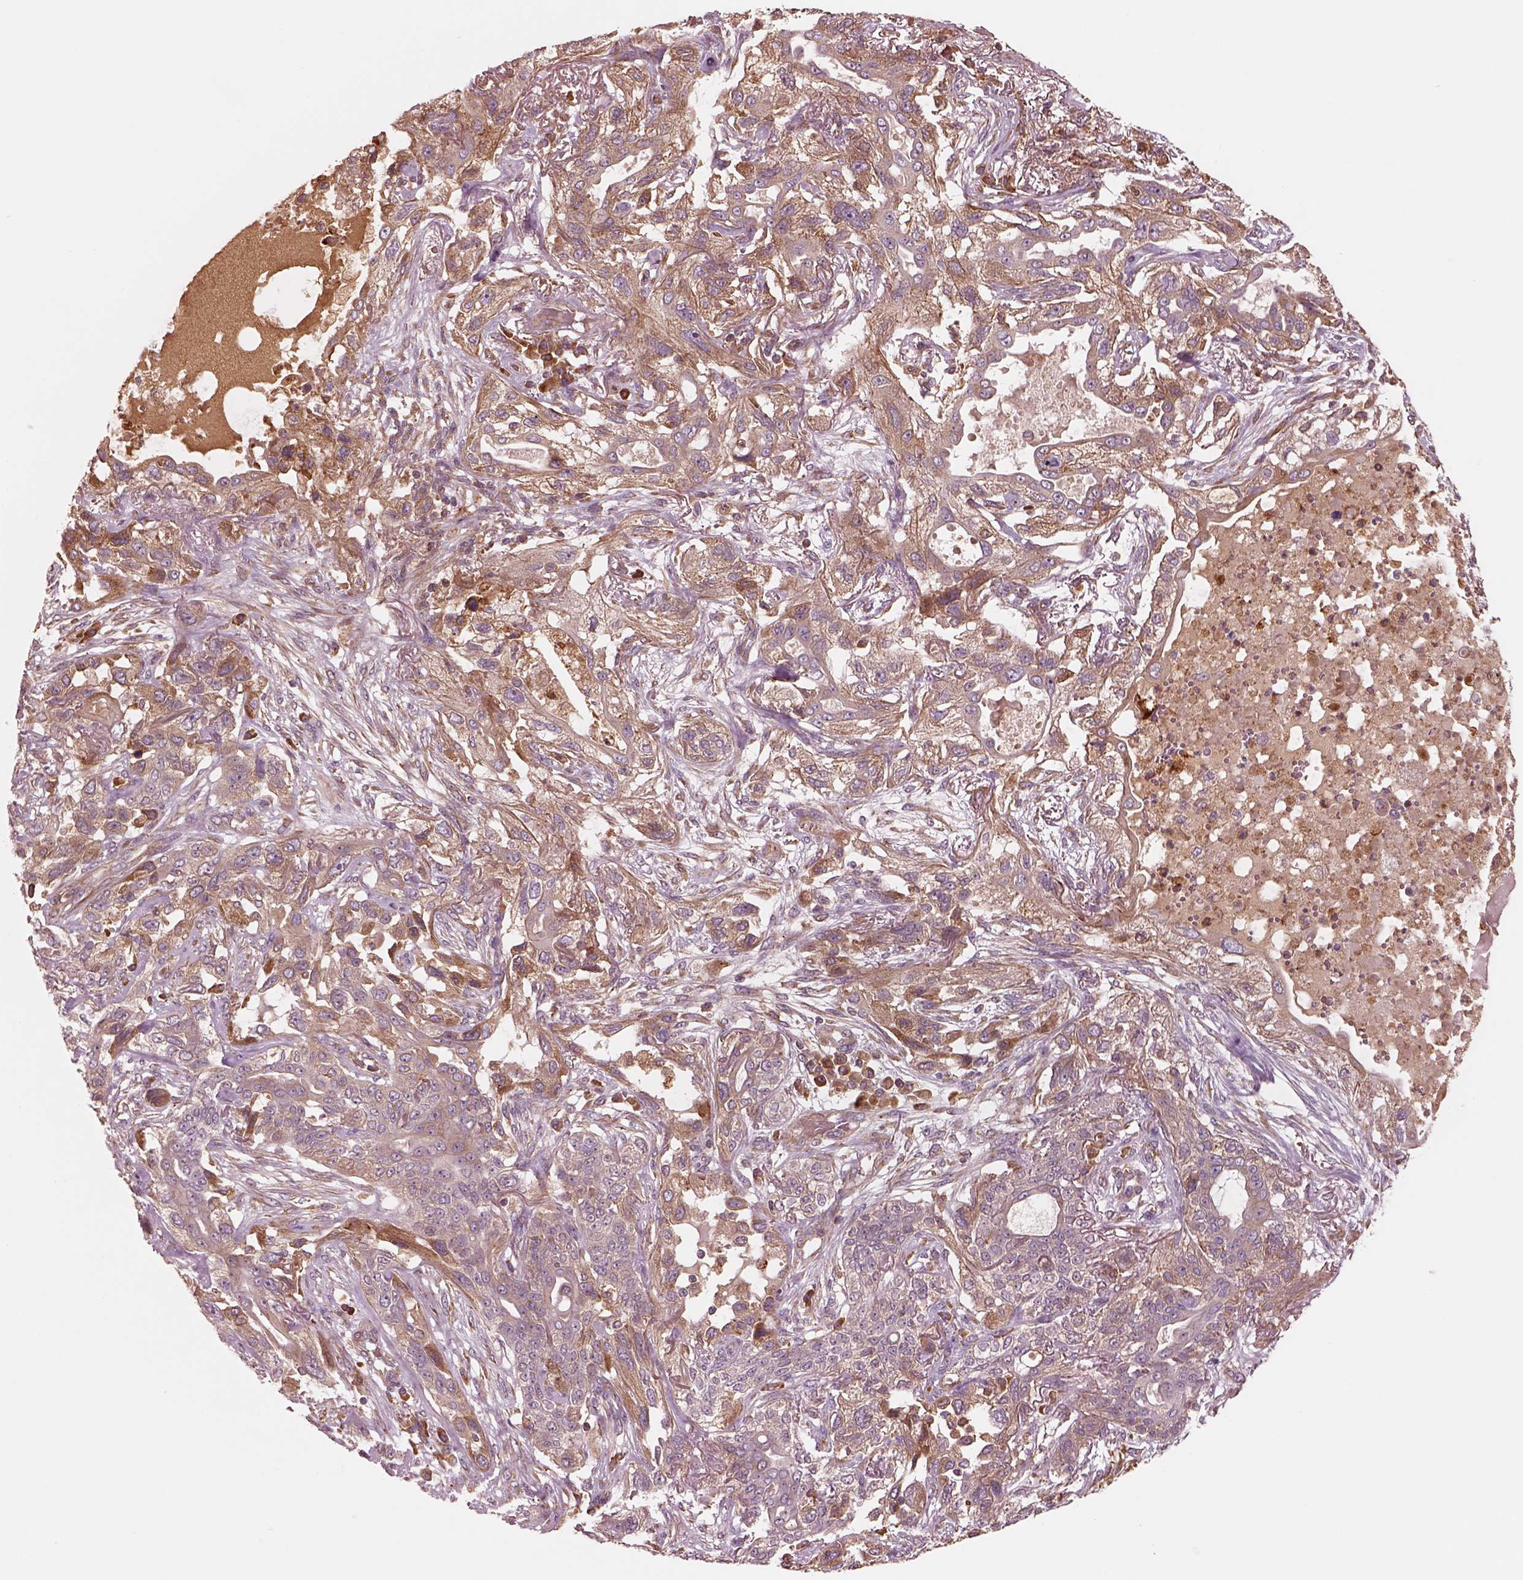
{"staining": {"intensity": "moderate", "quantity": "<25%", "location": "cytoplasmic/membranous"}, "tissue": "lung cancer", "cell_type": "Tumor cells", "image_type": "cancer", "snomed": [{"axis": "morphology", "description": "Squamous cell carcinoma, NOS"}, {"axis": "topography", "description": "Lung"}], "caption": "High-magnification brightfield microscopy of lung cancer (squamous cell carcinoma) stained with DAB (brown) and counterstained with hematoxylin (blue). tumor cells exhibit moderate cytoplasmic/membranous expression is identified in about<25% of cells.", "gene": "ASCC2", "patient": {"sex": "female", "age": 70}}